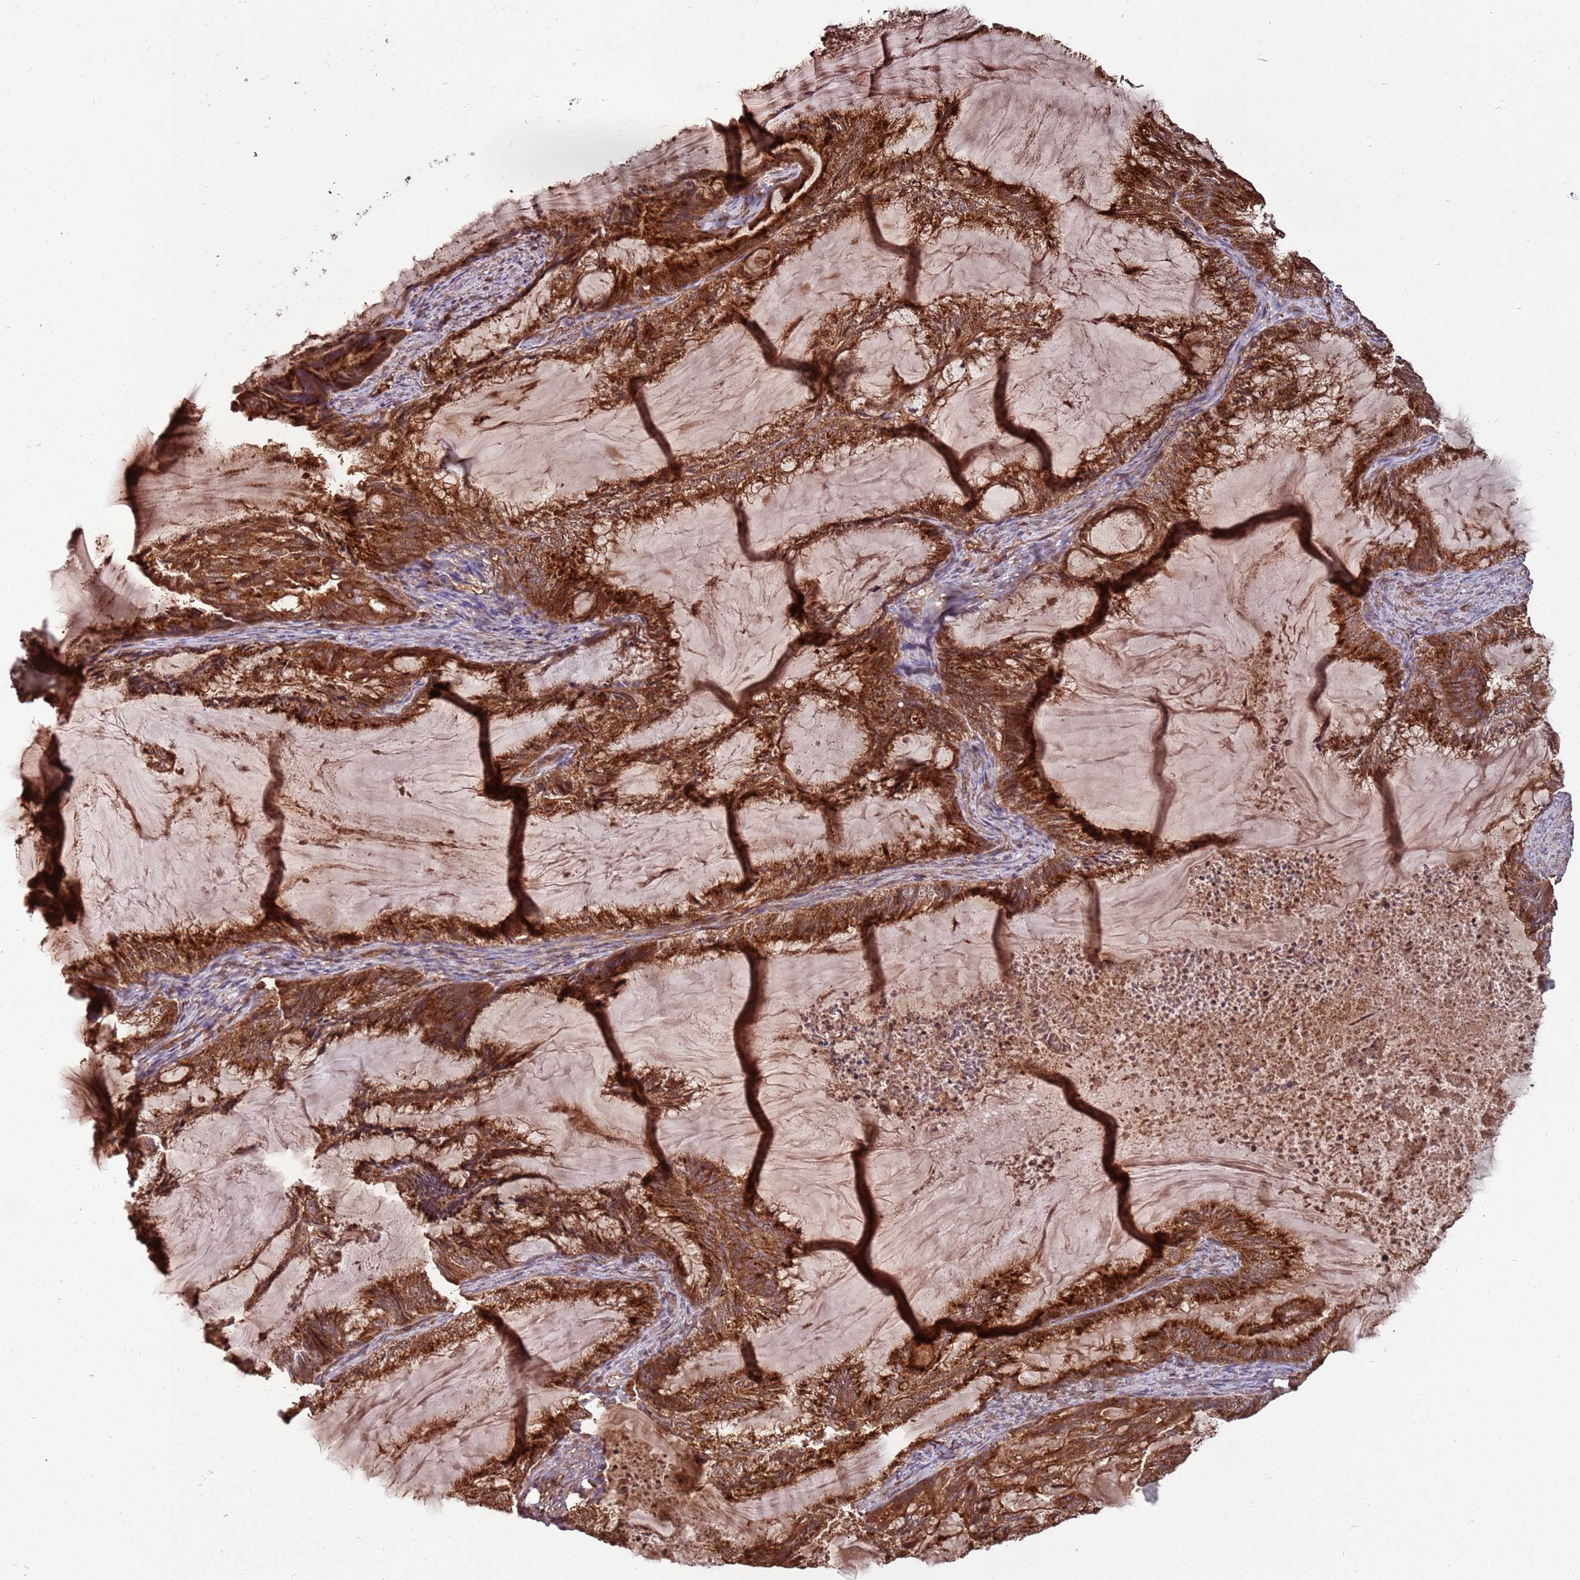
{"staining": {"intensity": "strong", "quantity": ">75%", "location": "cytoplasmic/membranous"}, "tissue": "endometrial cancer", "cell_type": "Tumor cells", "image_type": "cancer", "snomed": [{"axis": "morphology", "description": "Adenocarcinoma, NOS"}, {"axis": "topography", "description": "Endometrium"}], "caption": "IHC of human endometrial cancer (adenocarcinoma) reveals high levels of strong cytoplasmic/membranous staining in approximately >75% of tumor cells. (brown staining indicates protein expression, while blue staining denotes nuclei).", "gene": "ACVR2A", "patient": {"sex": "female", "age": 86}}